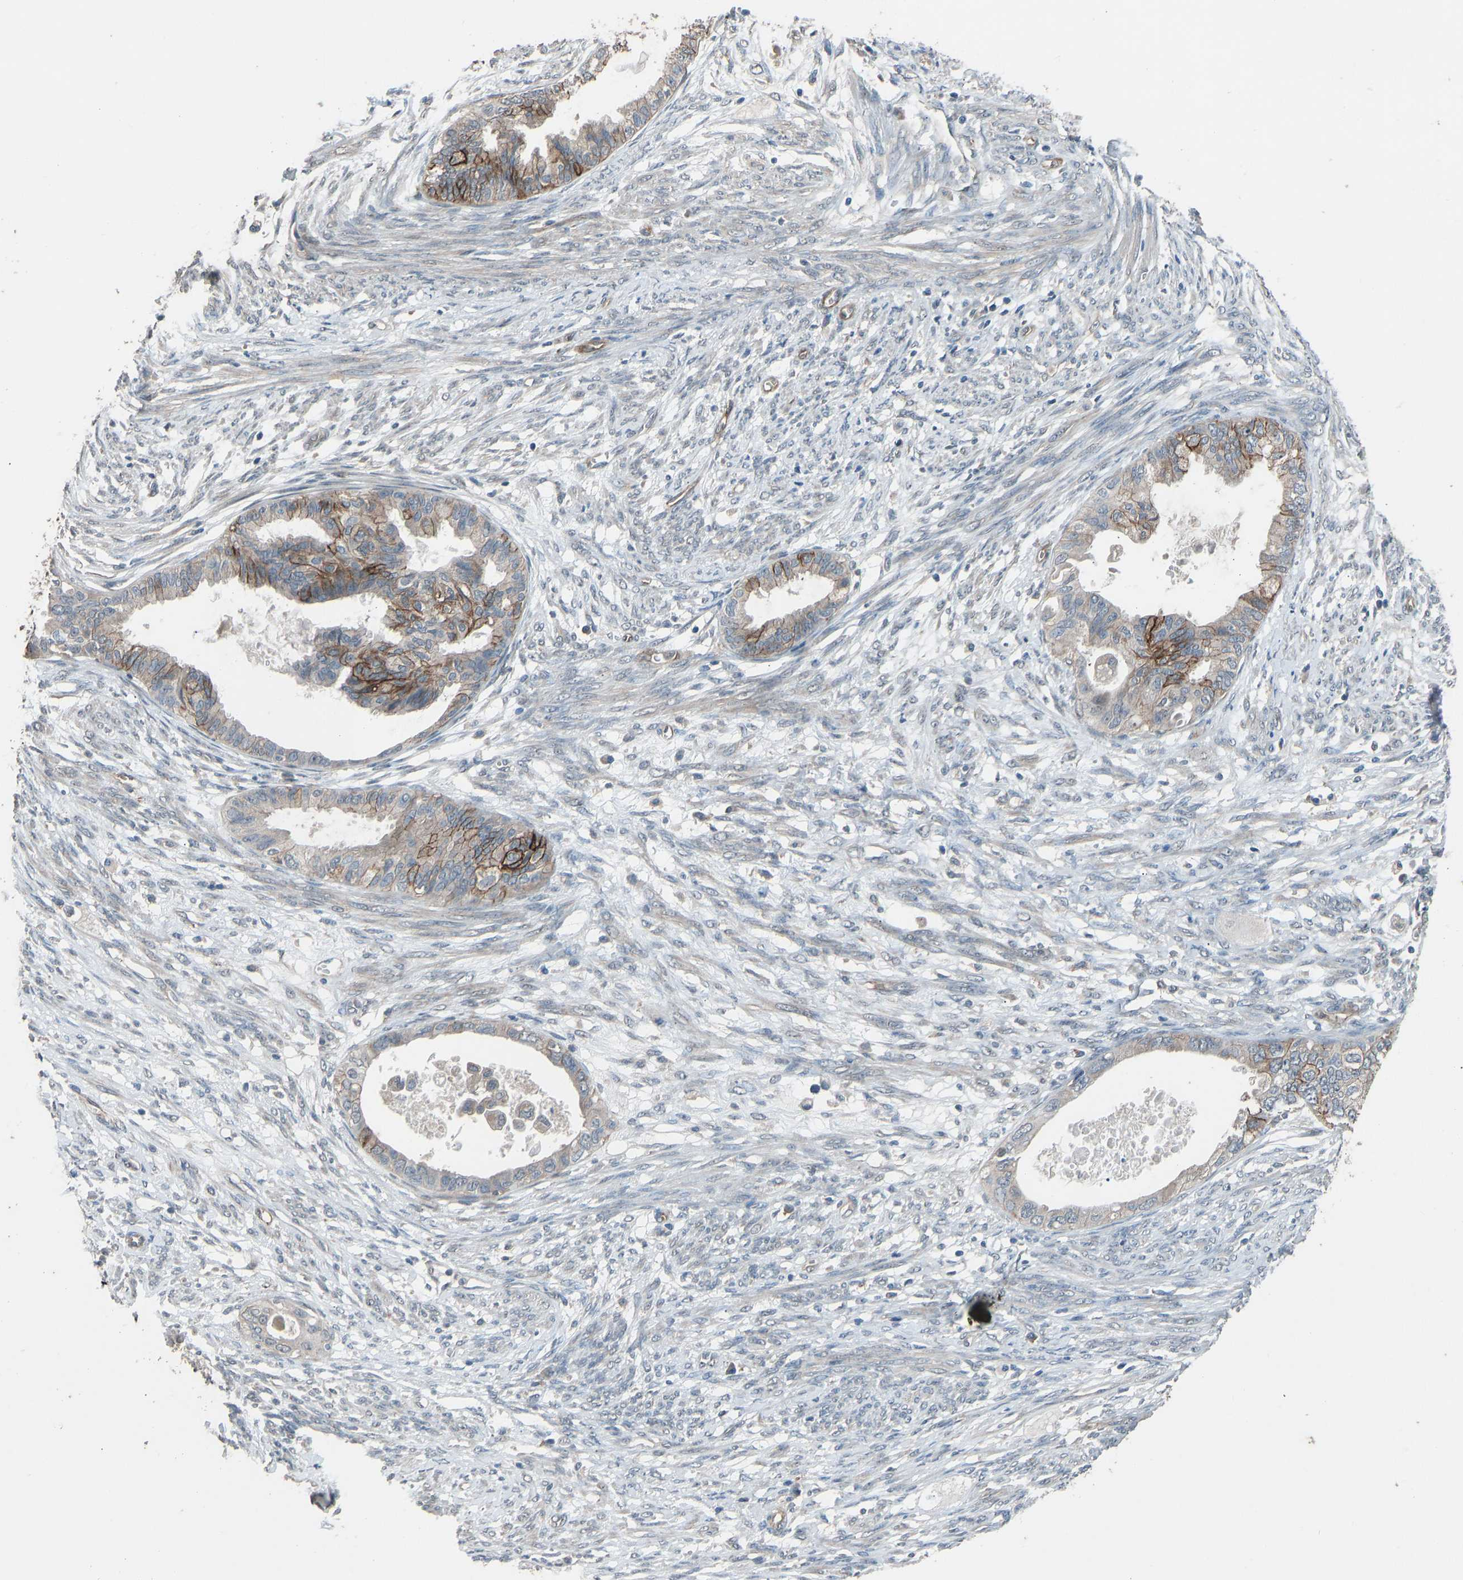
{"staining": {"intensity": "moderate", "quantity": "25%-75%", "location": "cytoplasmic/membranous"}, "tissue": "cervical cancer", "cell_type": "Tumor cells", "image_type": "cancer", "snomed": [{"axis": "morphology", "description": "Normal tissue, NOS"}, {"axis": "morphology", "description": "Adenocarcinoma, NOS"}, {"axis": "topography", "description": "Cervix"}, {"axis": "topography", "description": "Endometrium"}], "caption": "Tumor cells exhibit moderate cytoplasmic/membranous positivity in approximately 25%-75% of cells in cervical adenocarcinoma.", "gene": "SLC43A1", "patient": {"sex": "female", "age": 86}}